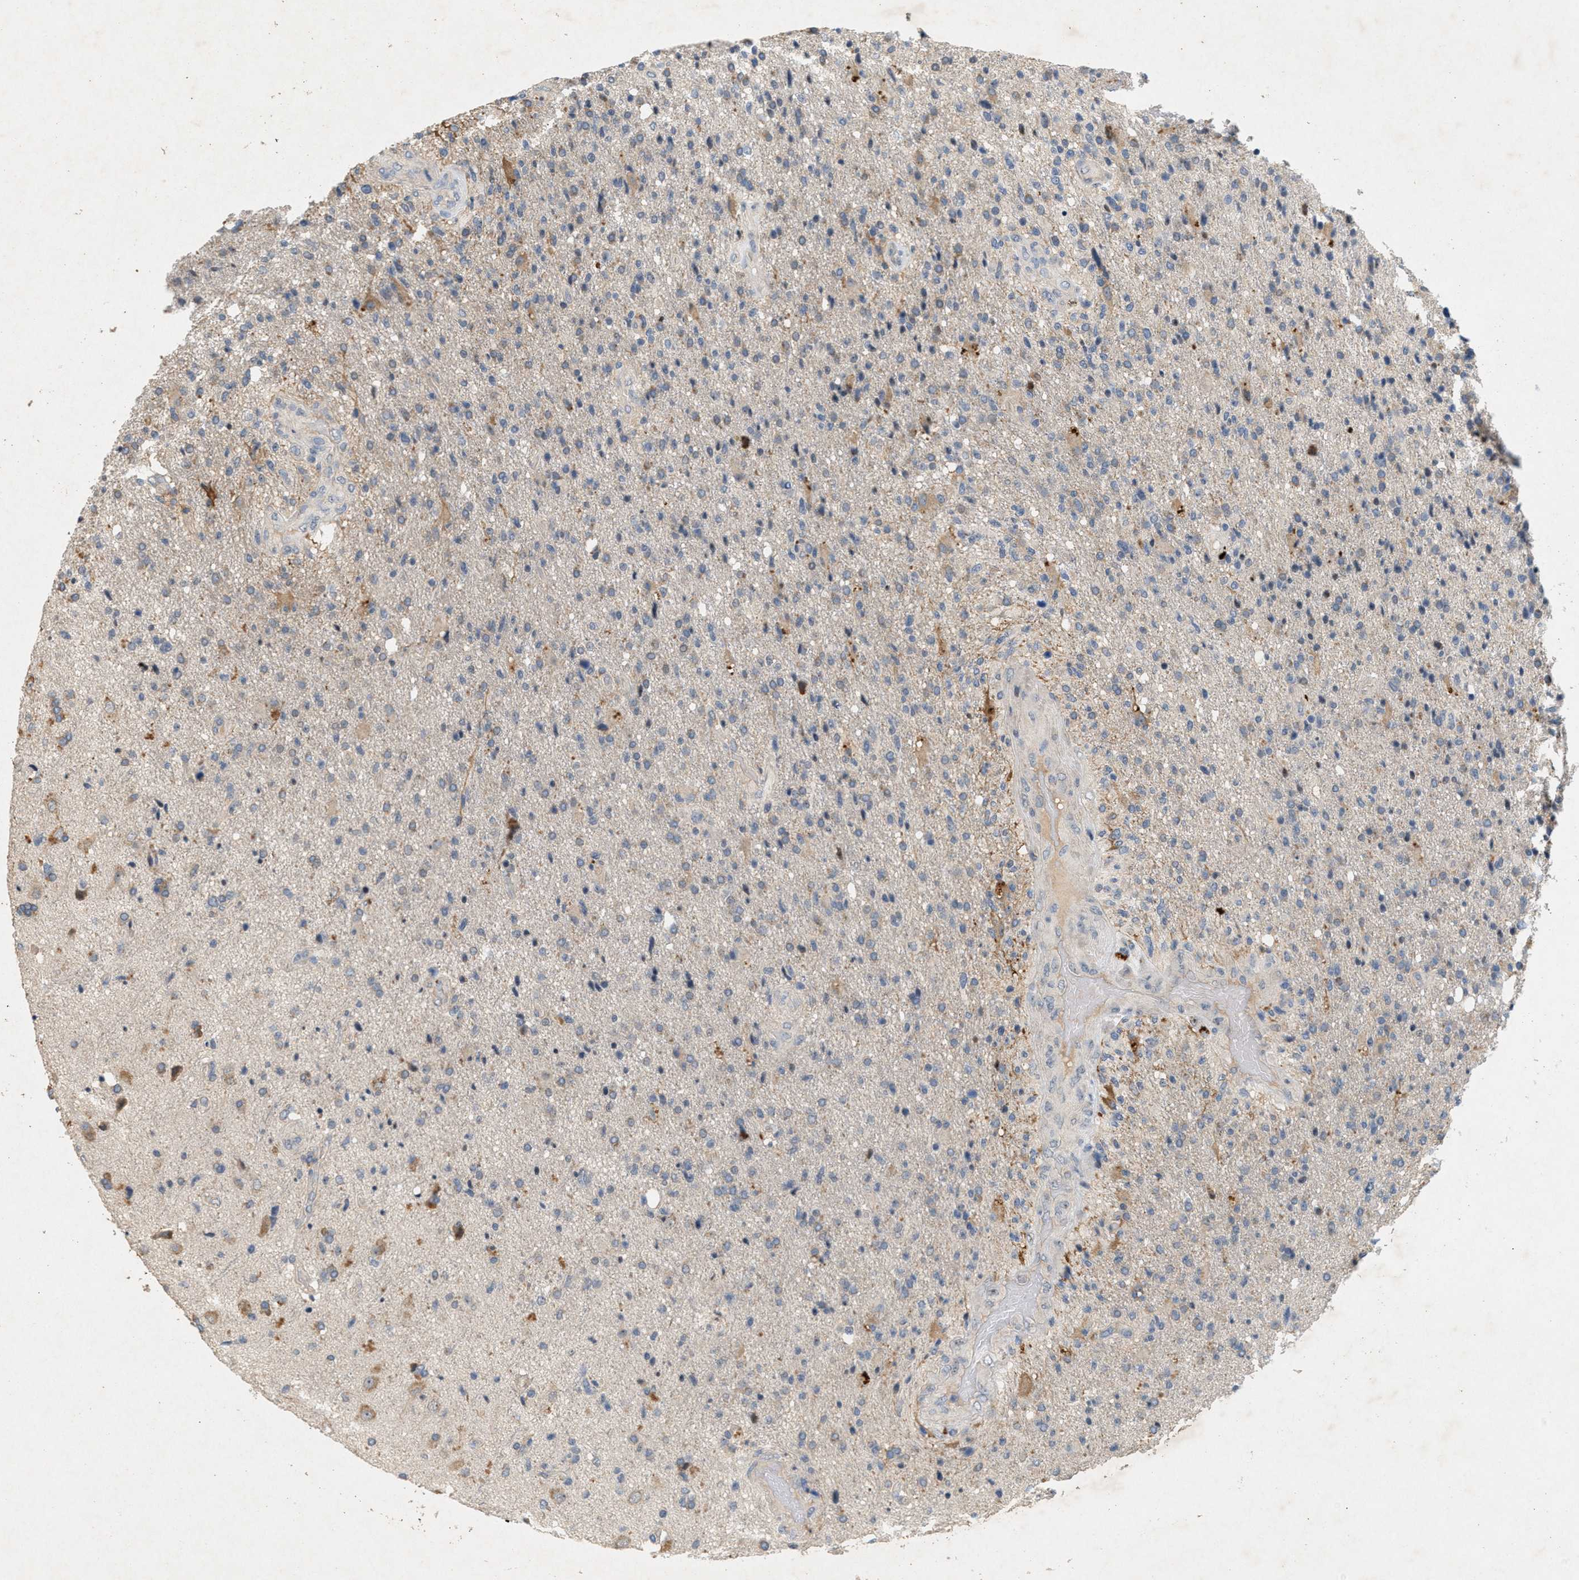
{"staining": {"intensity": "weak", "quantity": "<25%", "location": "cytoplasmic/membranous"}, "tissue": "glioma", "cell_type": "Tumor cells", "image_type": "cancer", "snomed": [{"axis": "morphology", "description": "Glioma, malignant, High grade"}, {"axis": "topography", "description": "Brain"}], "caption": "A high-resolution image shows immunohistochemistry (IHC) staining of malignant glioma (high-grade), which demonstrates no significant staining in tumor cells.", "gene": "DCAF7", "patient": {"sex": "male", "age": 72}}